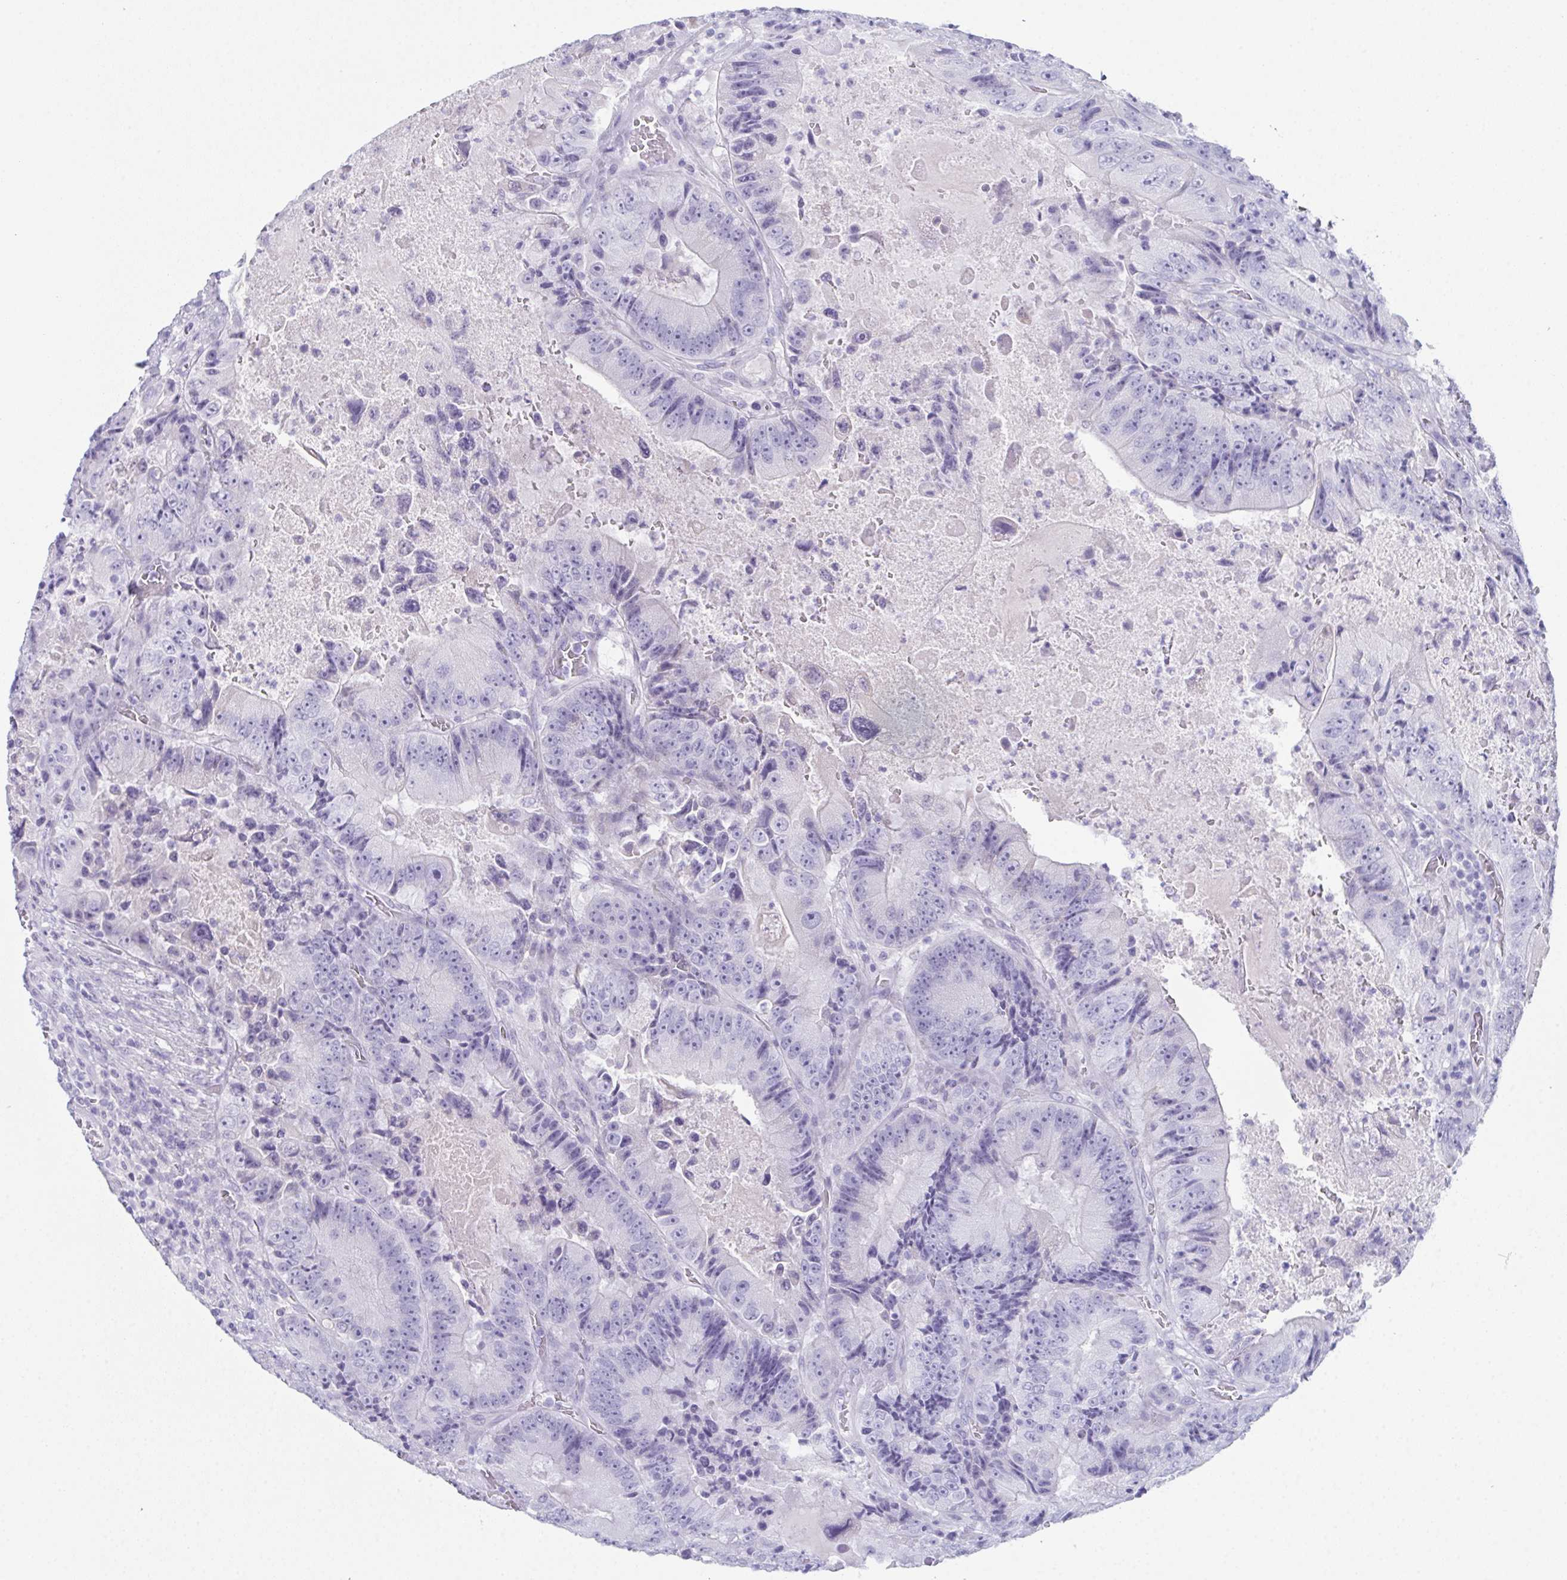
{"staining": {"intensity": "negative", "quantity": "none", "location": "none"}, "tissue": "colorectal cancer", "cell_type": "Tumor cells", "image_type": "cancer", "snomed": [{"axis": "morphology", "description": "Adenocarcinoma, NOS"}, {"axis": "topography", "description": "Colon"}], "caption": "High magnification brightfield microscopy of colorectal cancer (adenocarcinoma) stained with DAB (brown) and counterstained with hematoxylin (blue): tumor cells show no significant expression. (Immunohistochemistry (ihc), brightfield microscopy, high magnification).", "gene": "TEX19", "patient": {"sex": "female", "age": 86}}